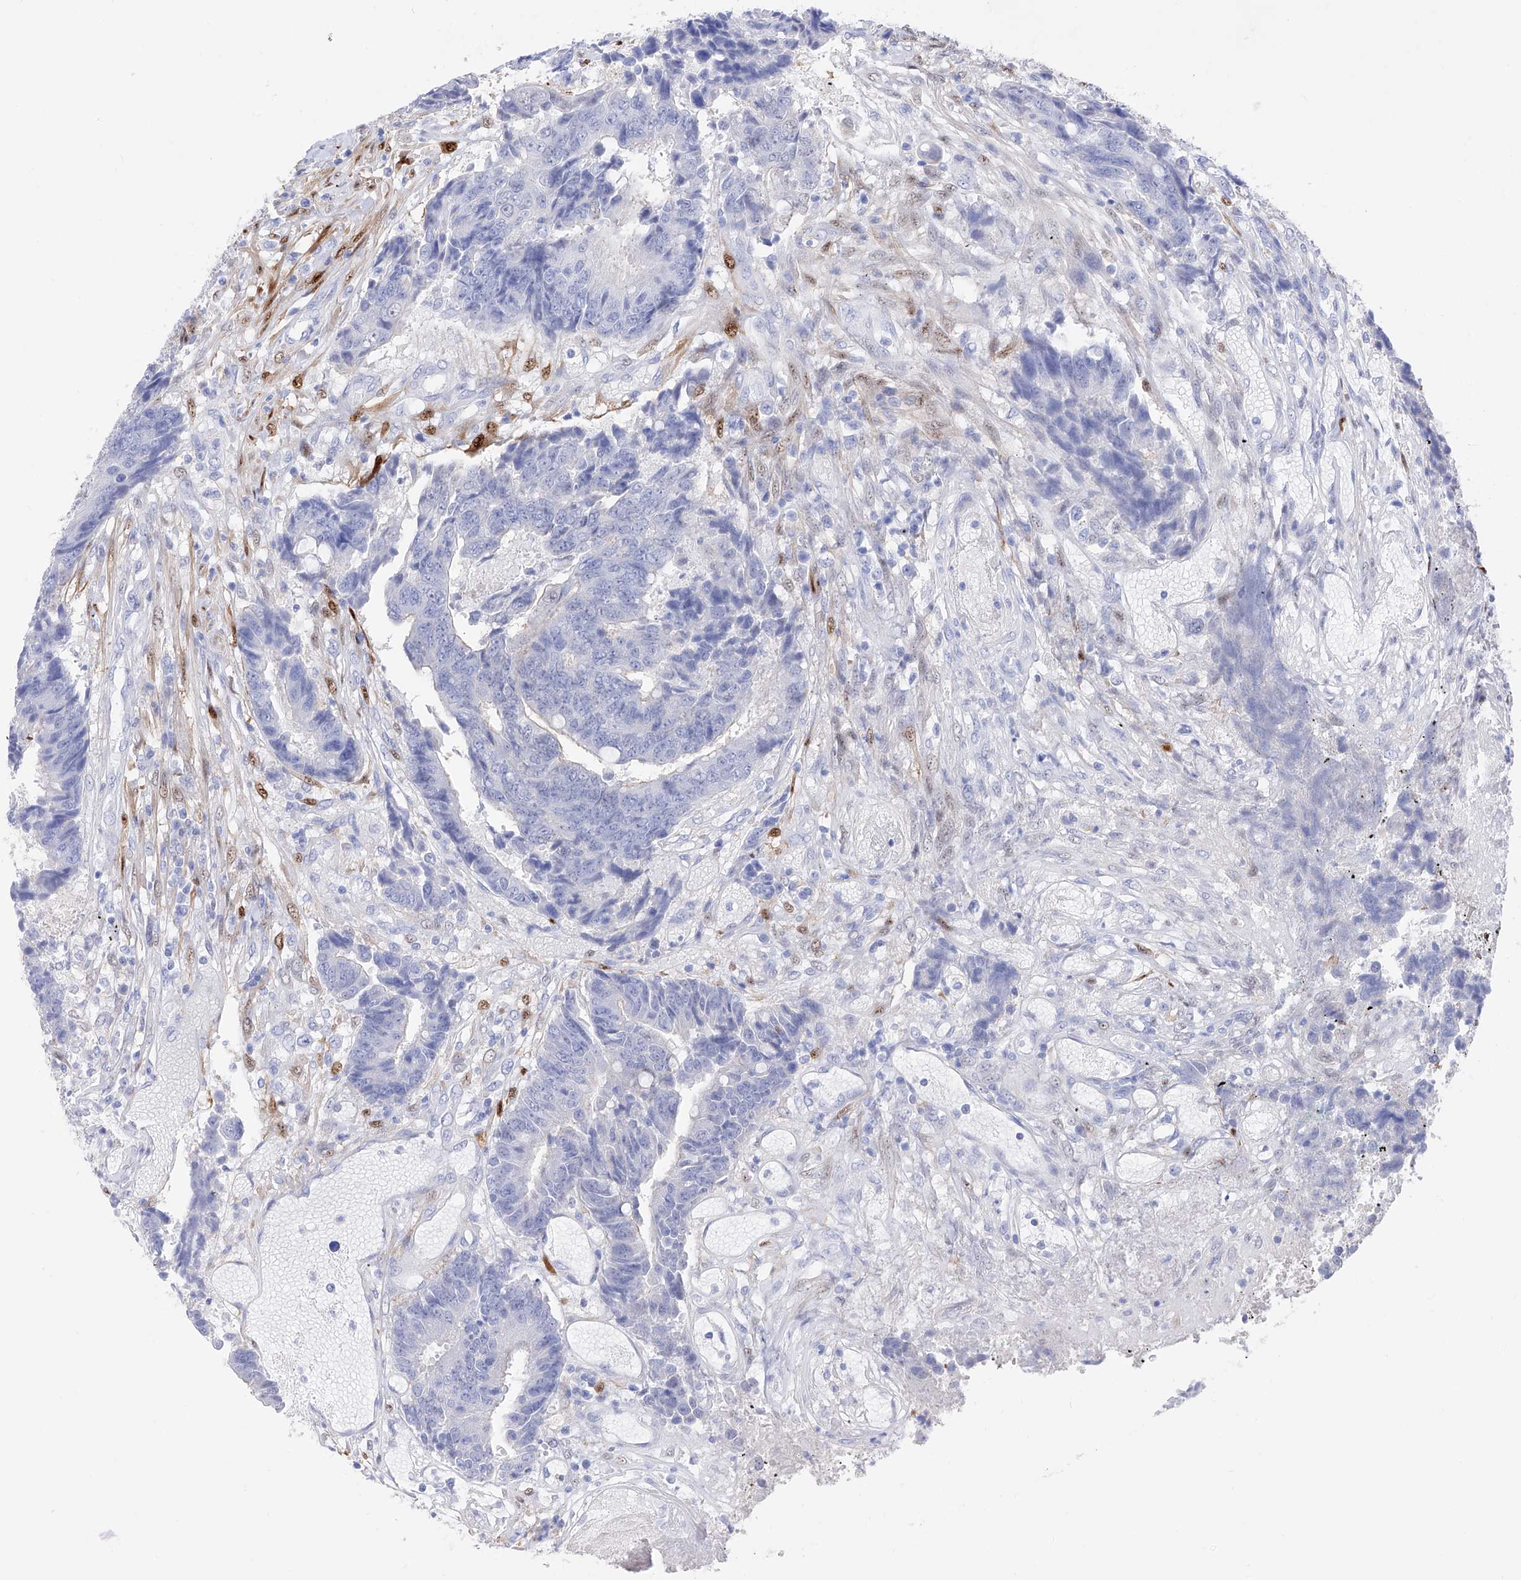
{"staining": {"intensity": "negative", "quantity": "none", "location": "none"}, "tissue": "colorectal cancer", "cell_type": "Tumor cells", "image_type": "cancer", "snomed": [{"axis": "morphology", "description": "Adenocarcinoma, NOS"}, {"axis": "topography", "description": "Rectum"}], "caption": "A histopathology image of adenocarcinoma (colorectal) stained for a protein demonstrates no brown staining in tumor cells.", "gene": "TRPC7", "patient": {"sex": "male", "age": 84}}